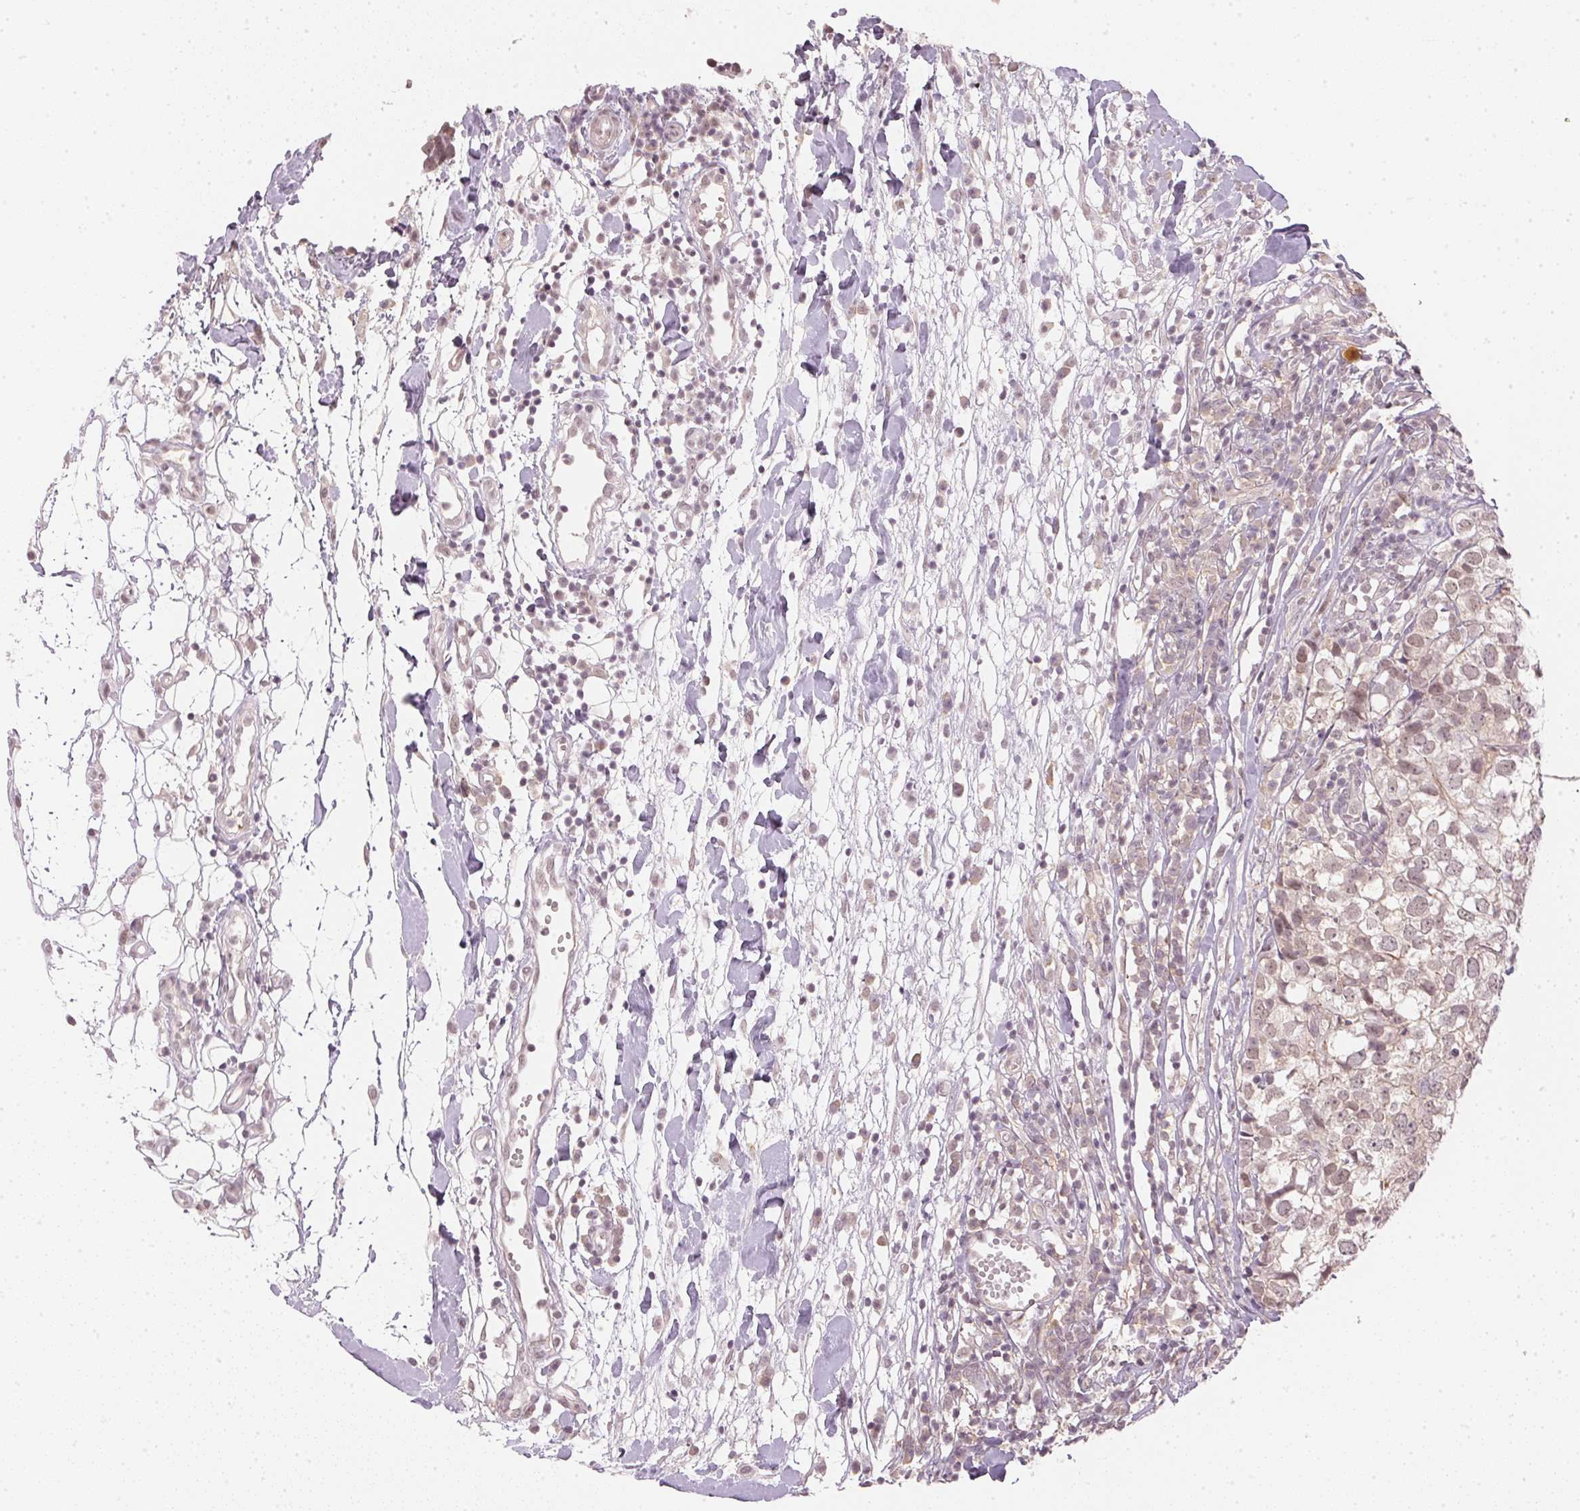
{"staining": {"intensity": "weak", "quantity": ">75%", "location": "nuclear"}, "tissue": "breast cancer", "cell_type": "Tumor cells", "image_type": "cancer", "snomed": [{"axis": "morphology", "description": "Duct carcinoma"}, {"axis": "topography", "description": "Breast"}], "caption": "Immunohistochemistry (IHC) image of neoplastic tissue: breast cancer stained using immunohistochemistry (IHC) demonstrates low levels of weak protein expression localized specifically in the nuclear of tumor cells, appearing as a nuclear brown color.", "gene": "KPRP", "patient": {"sex": "female", "age": 30}}